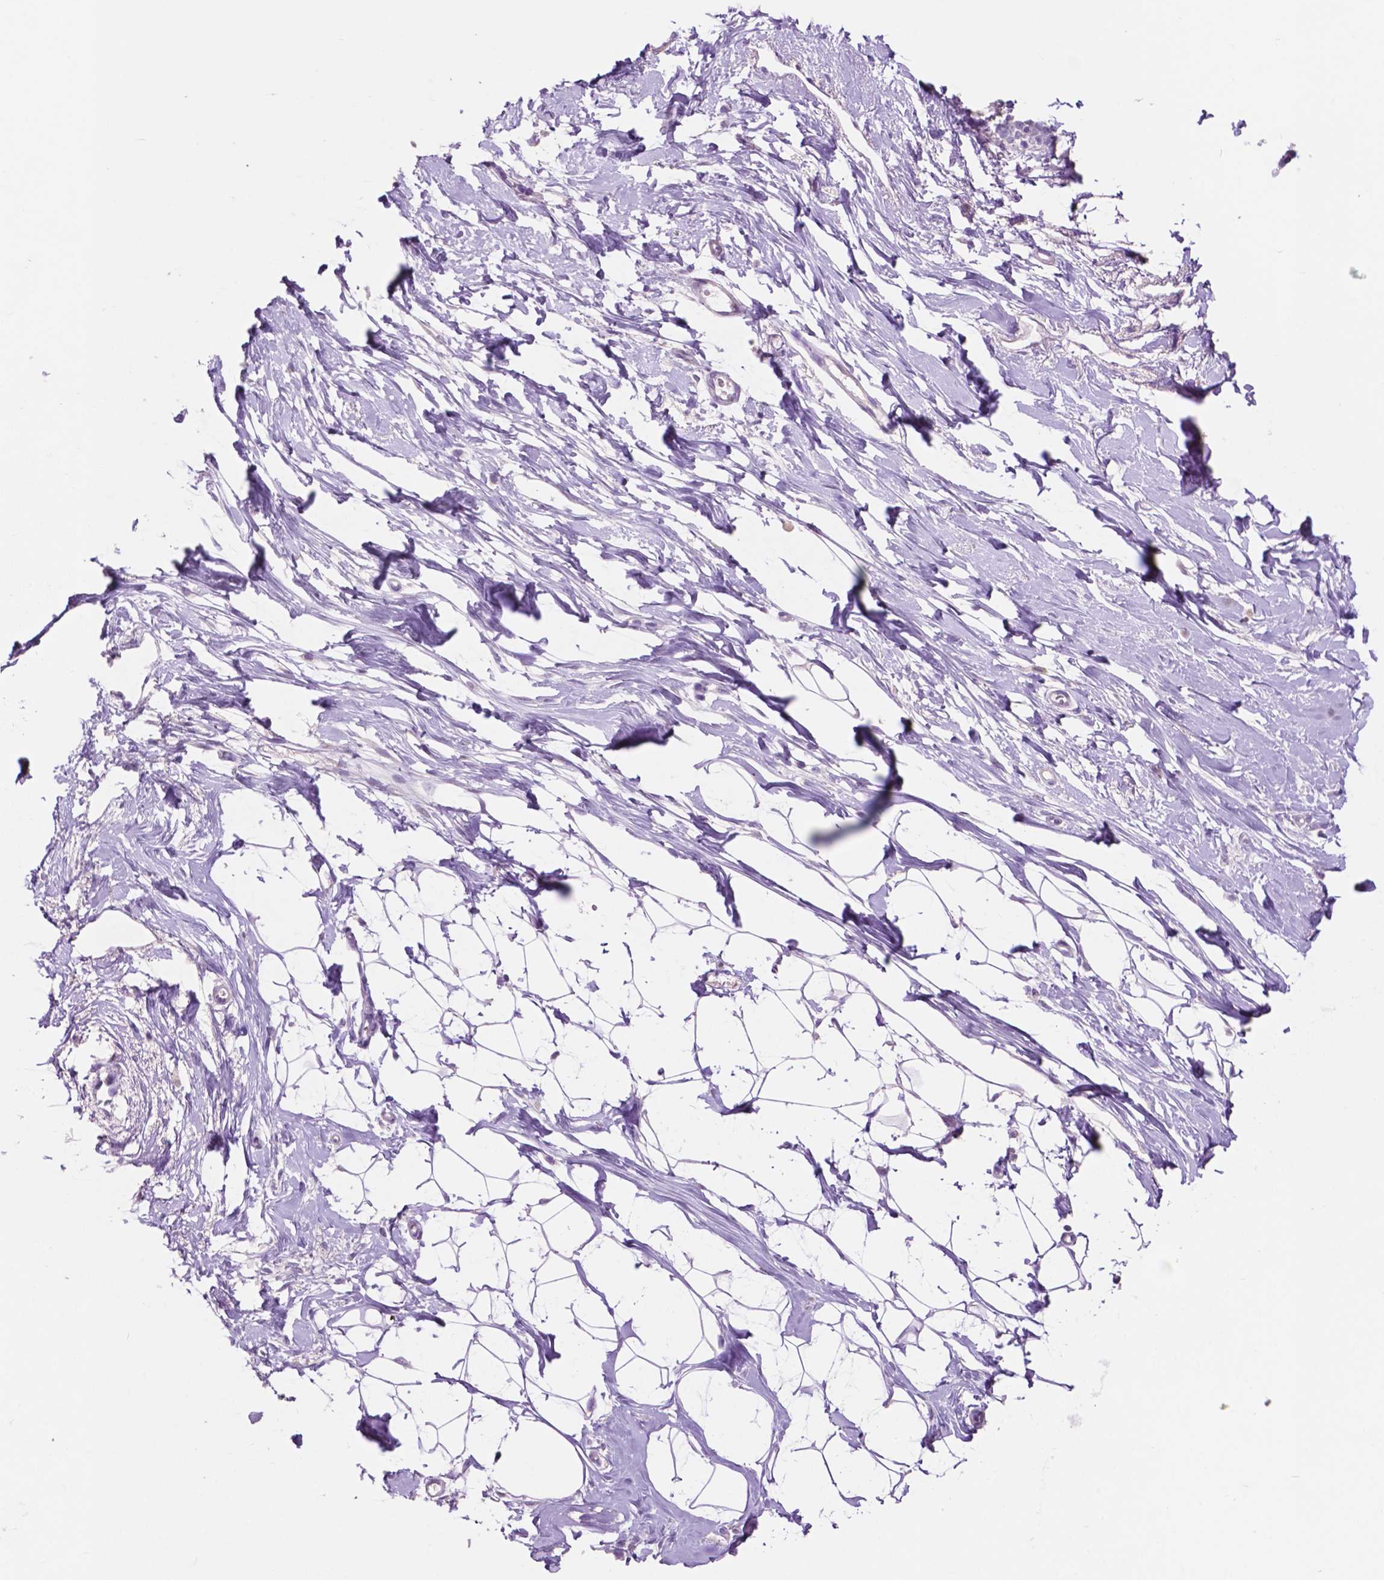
{"staining": {"intensity": "negative", "quantity": "none", "location": "none"}, "tissue": "breast", "cell_type": "Adipocytes", "image_type": "normal", "snomed": [{"axis": "morphology", "description": "Normal tissue, NOS"}, {"axis": "topography", "description": "Breast"}], "caption": "Image shows no protein expression in adipocytes of unremarkable breast. (DAB IHC visualized using brightfield microscopy, high magnification).", "gene": "IDO1", "patient": {"sex": "female", "age": 49}}